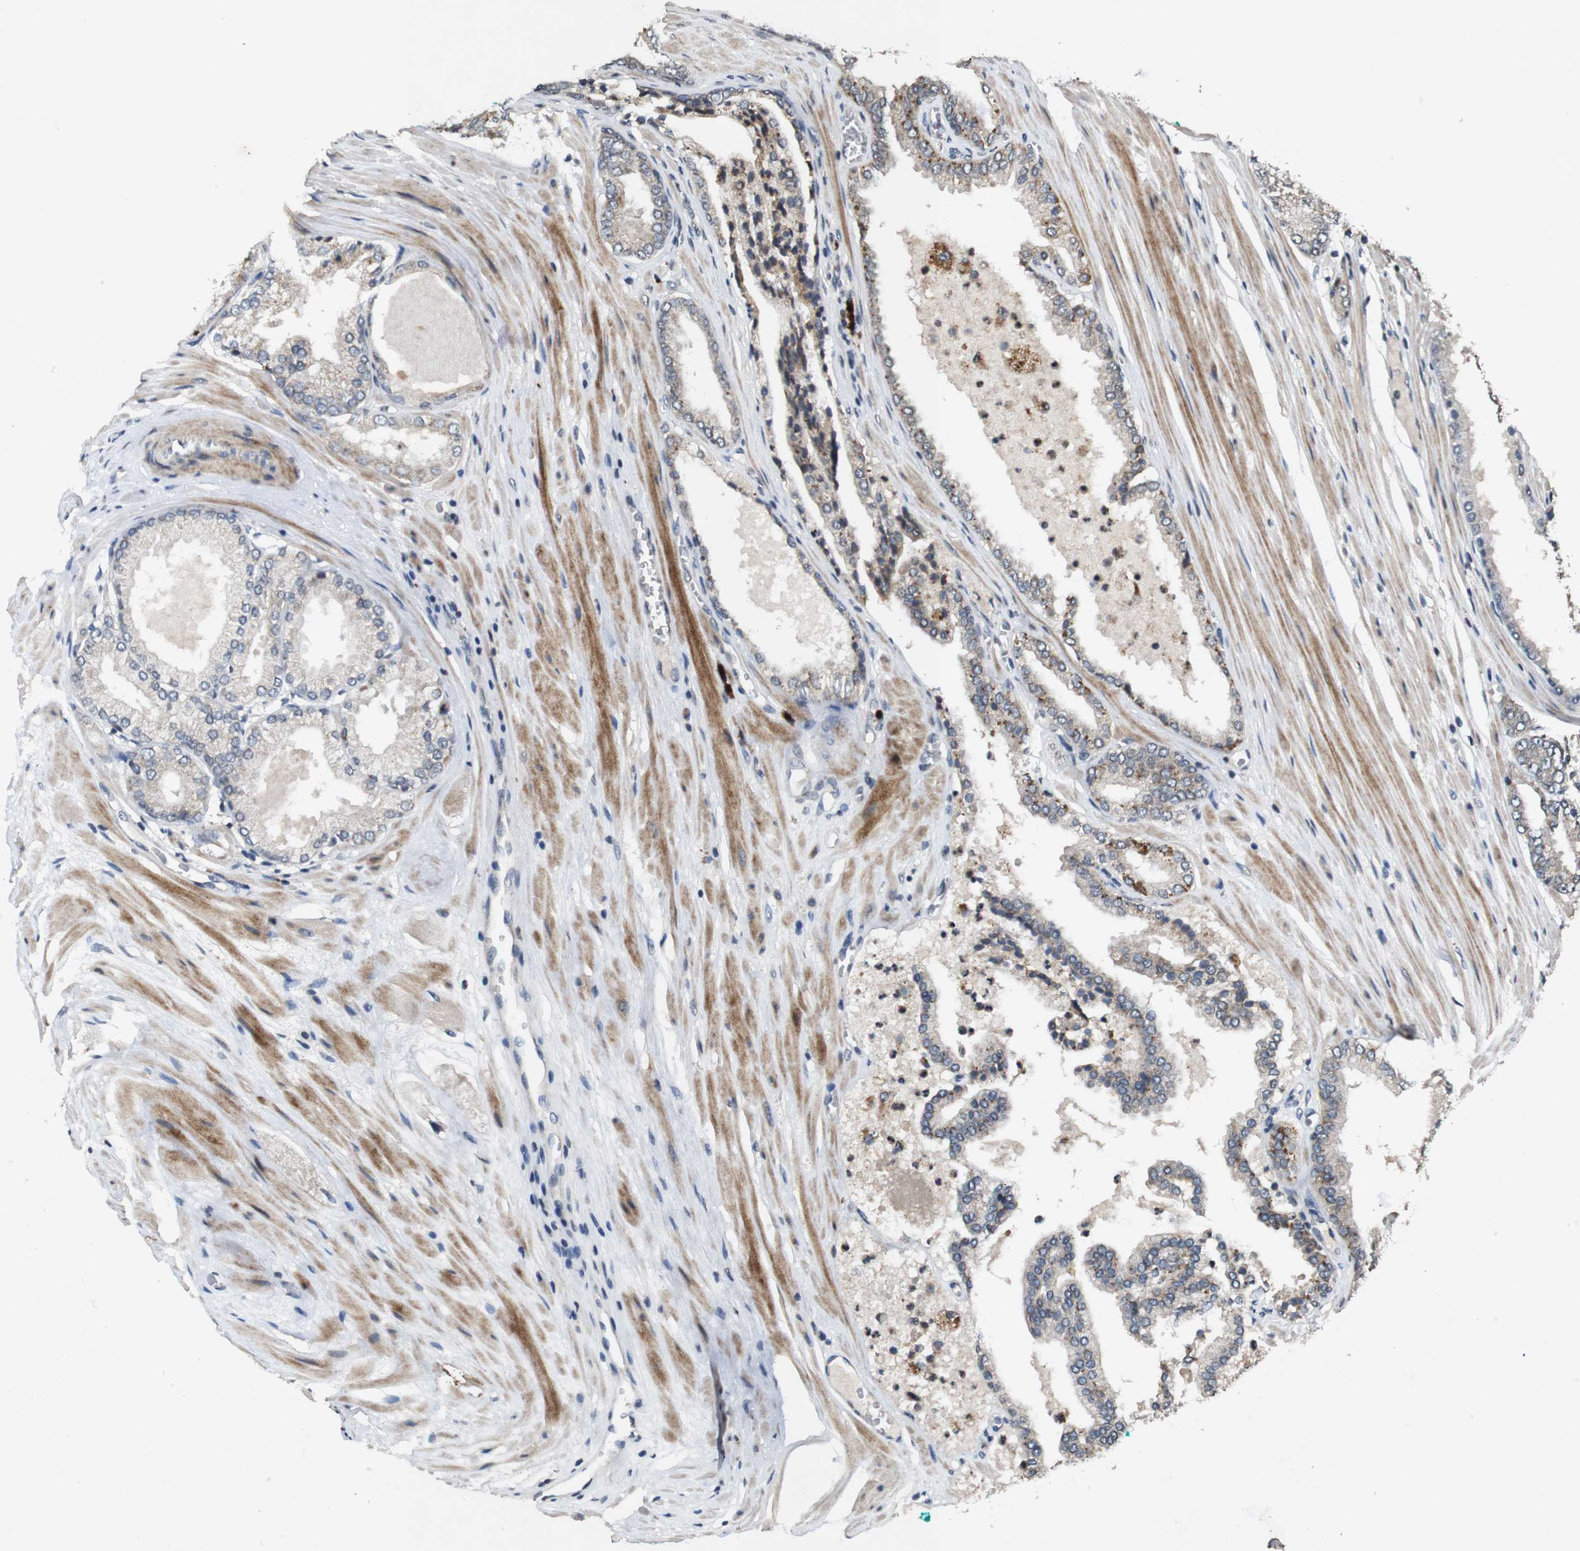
{"staining": {"intensity": "weak", "quantity": "25%-75%", "location": "cytoplasmic/membranous"}, "tissue": "prostate cancer", "cell_type": "Tumor cells", "image_type": "cancer", "snomed": [{"axis": "morphology", "description": "Adenocarcinoma, High grade"}, {"axis": "topography", "description": "Prostate"}], "caption": "Immunohistochemistry staining of prostate high-grade adenocarcinoma, which shows low levels of weak cytoplasmic/membranous staining in about 25%-75% of tumor cells indicating weak cytoplasmic/membranous protein positivity. The staining was performed using DAB (3,3'-diaminobenzidine) (brown) for protein detection and nuclei were counterstained in hematoxylin (blue).", "gene": "SORL1", "patient": {"sex": "male", "age": 59}}